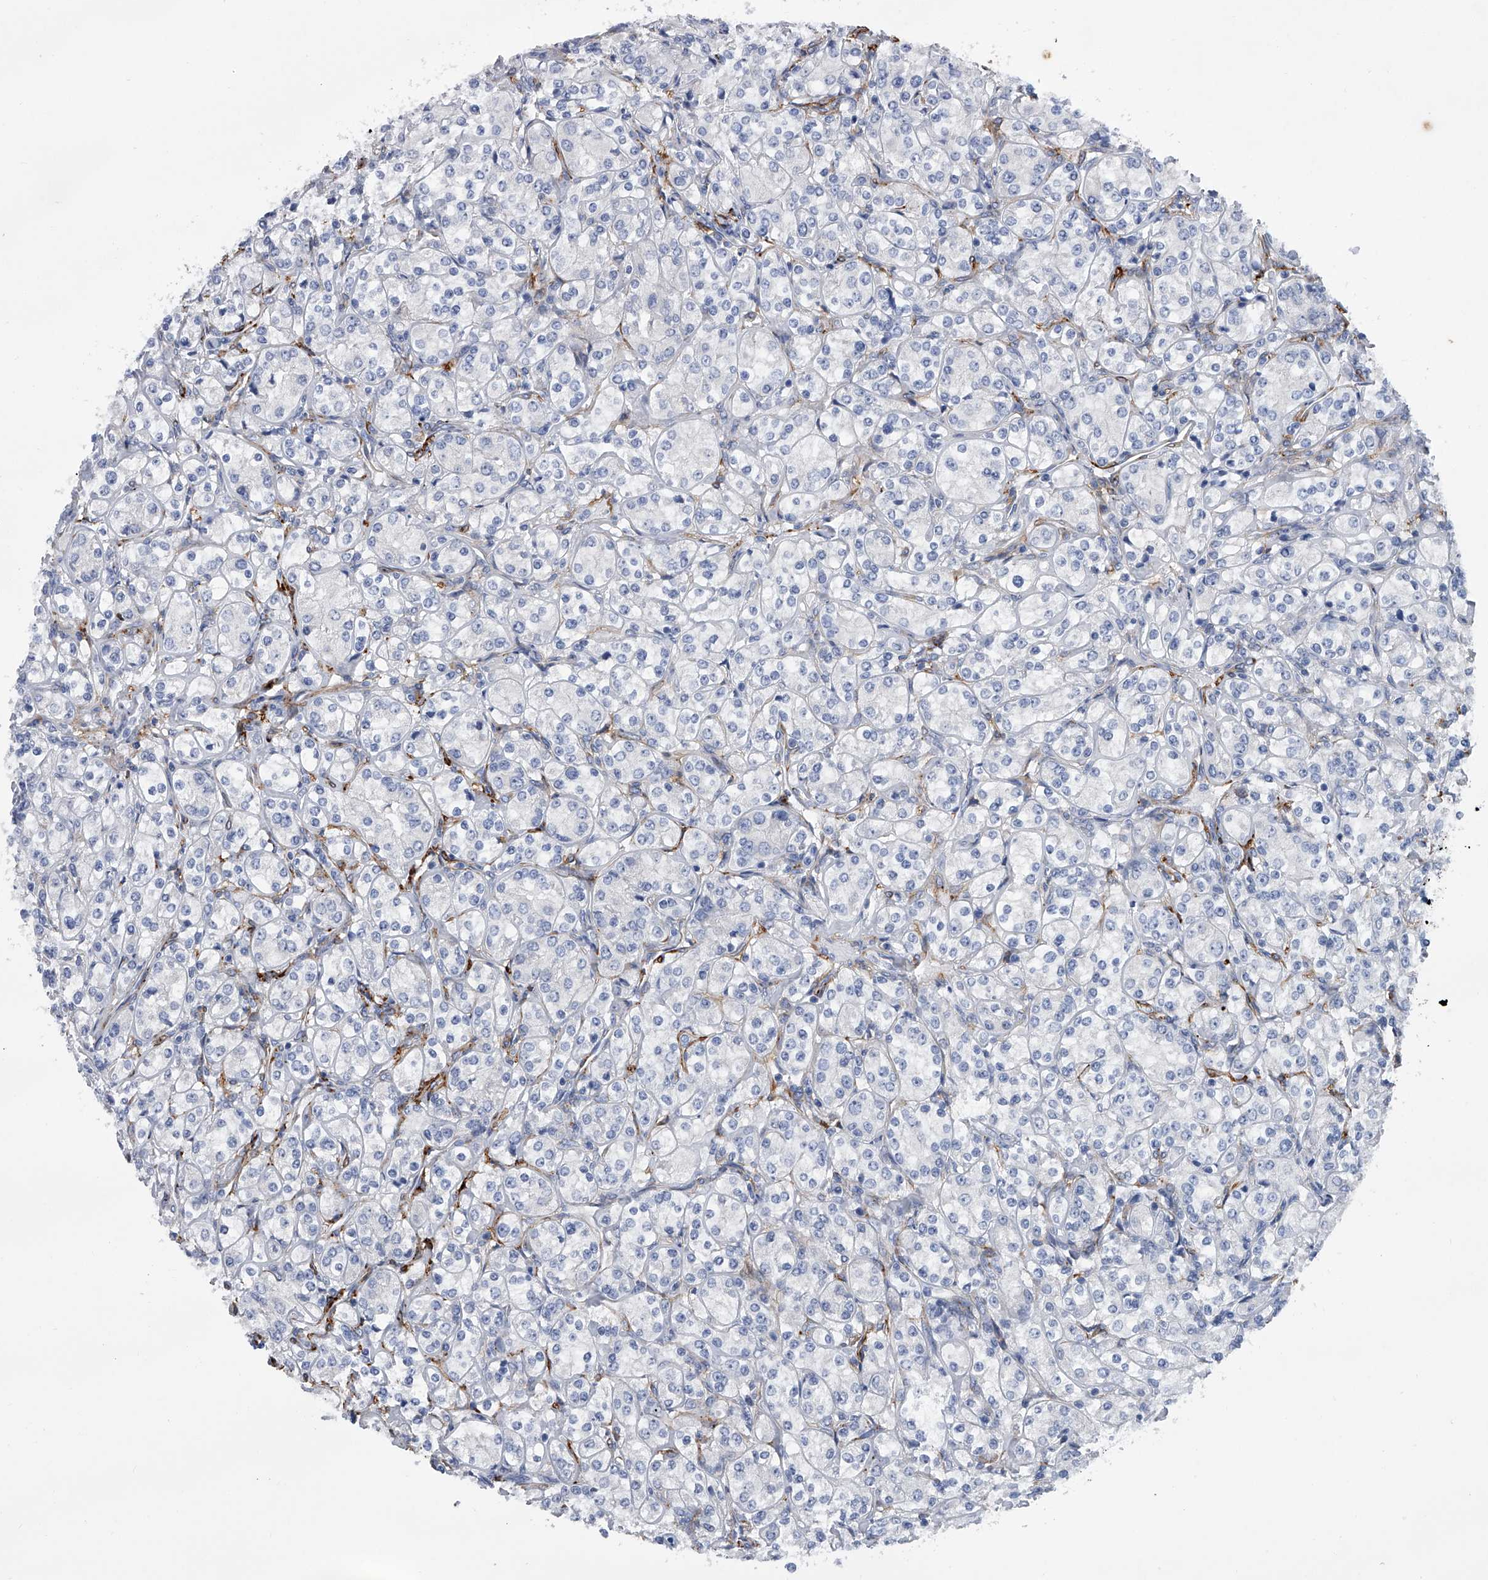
{"staining": {"intensity": "negative", "quantity": "none", "location": "none"}, "tissue": "renal cancer", "cell_type": "Tumor cells", "image_type": "cancer", "snomed": [{"axis": "morphology", "description": "Adenocarcinoma, NOS"}, {"axis": "topography", "description": "Kidney"}], "caption": "There is no significant positivity in tumor cells of renal cancer (adenocarcinoma).", "gene": "ALG14", "patient": {"sex": "male", "age": 77}}